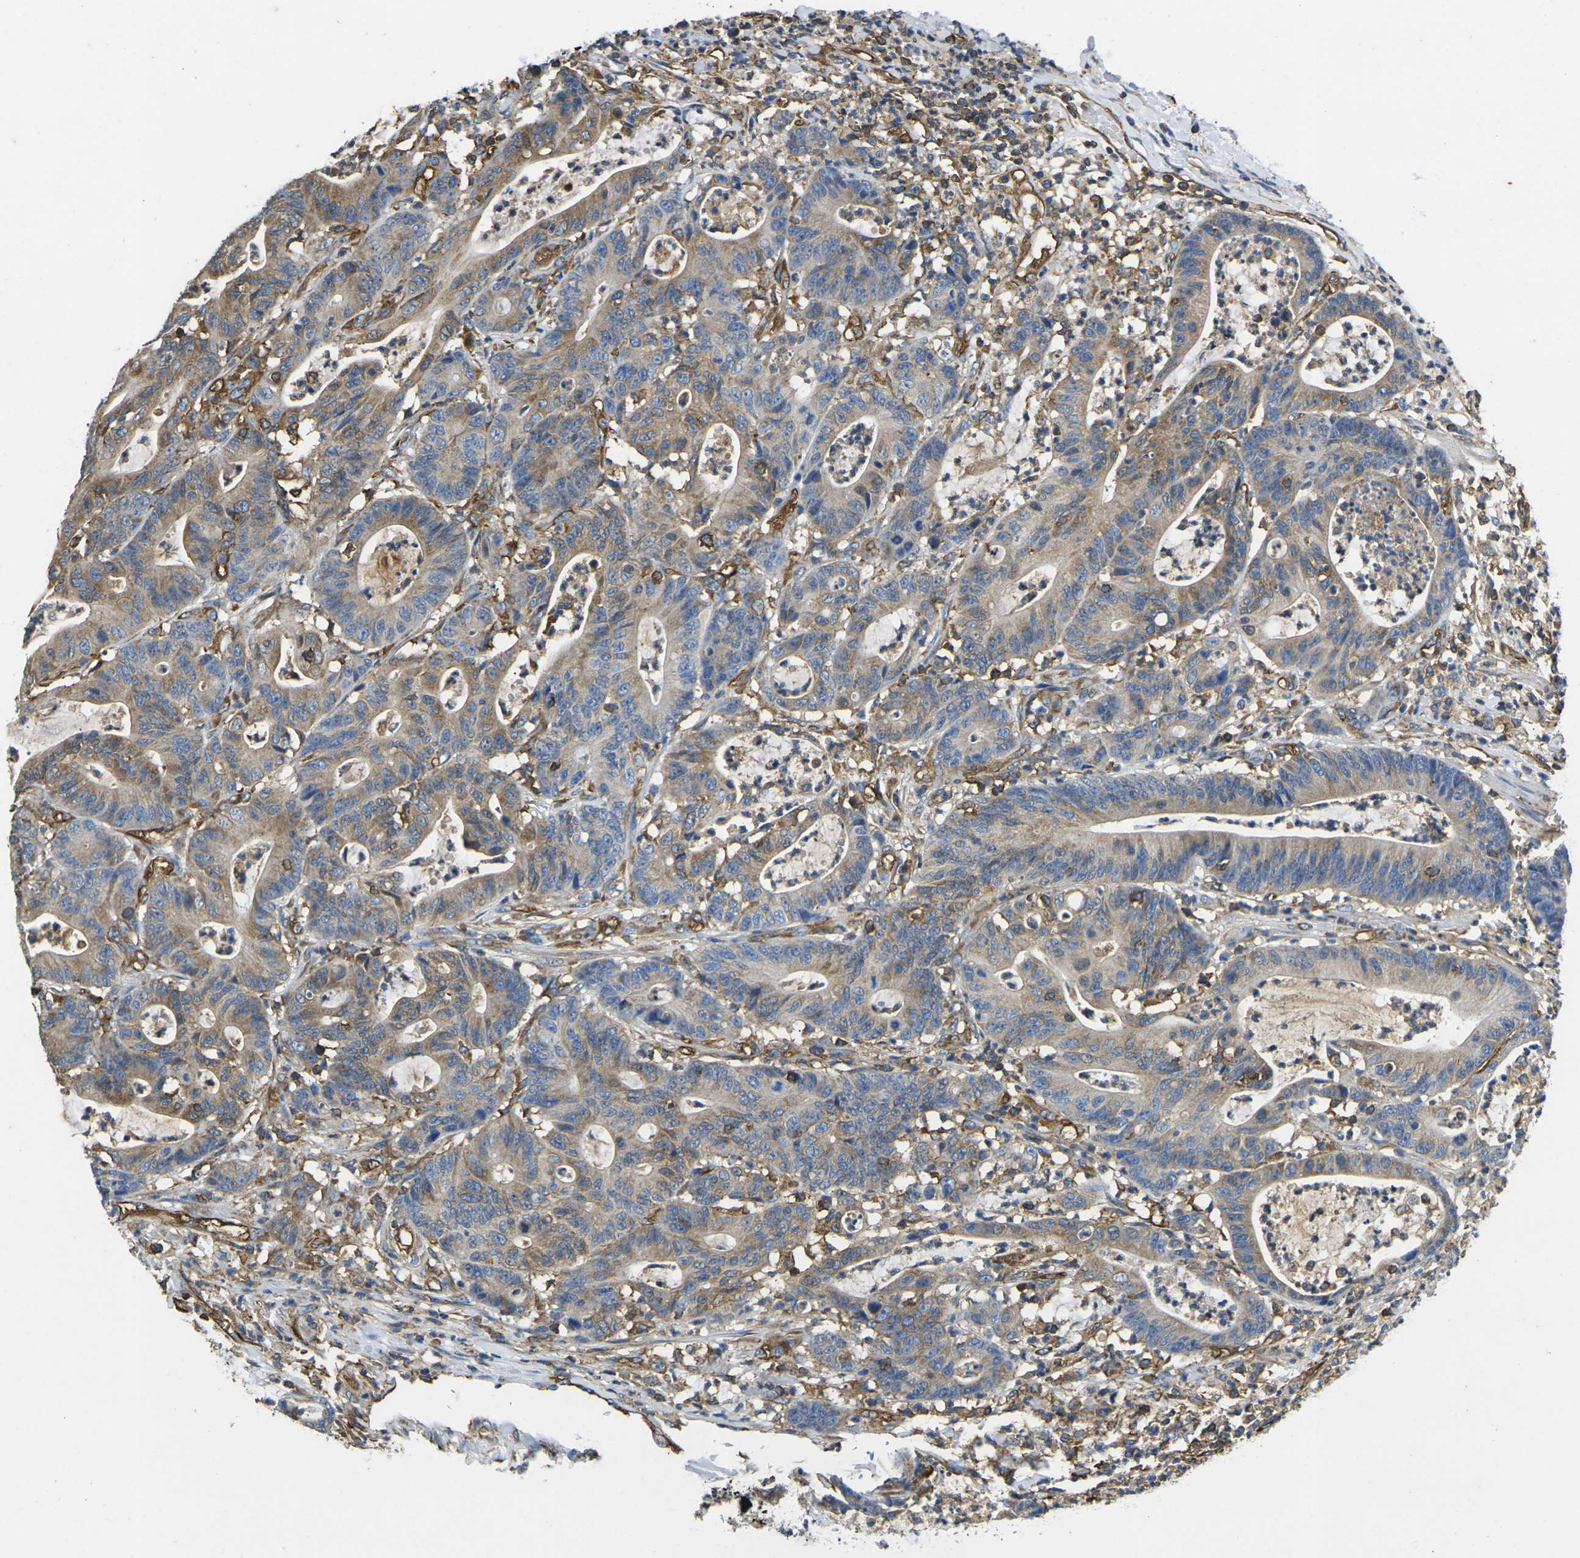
{"staining": {"intensity": "moderate", "quantity": ">75%", "location": "cytoplasmic/membranous"}, "tissue": "colorectal cancer", "cell_type": "Tumor cells", "image_type": "cancer", "snomed": [{"axis": "morphology", "description": "Adenocarcinoma, NOS"}, {"axis": "topography", "description": "Colon"}], "caption": "Protein expression analysis of human colorectal adenocarcinoma reveals moderate cytoplasmic/membranous staining in about >75% of tumor cells.", "gene": "FAM110D", "patient": {"sex": "female", "age": 84}}